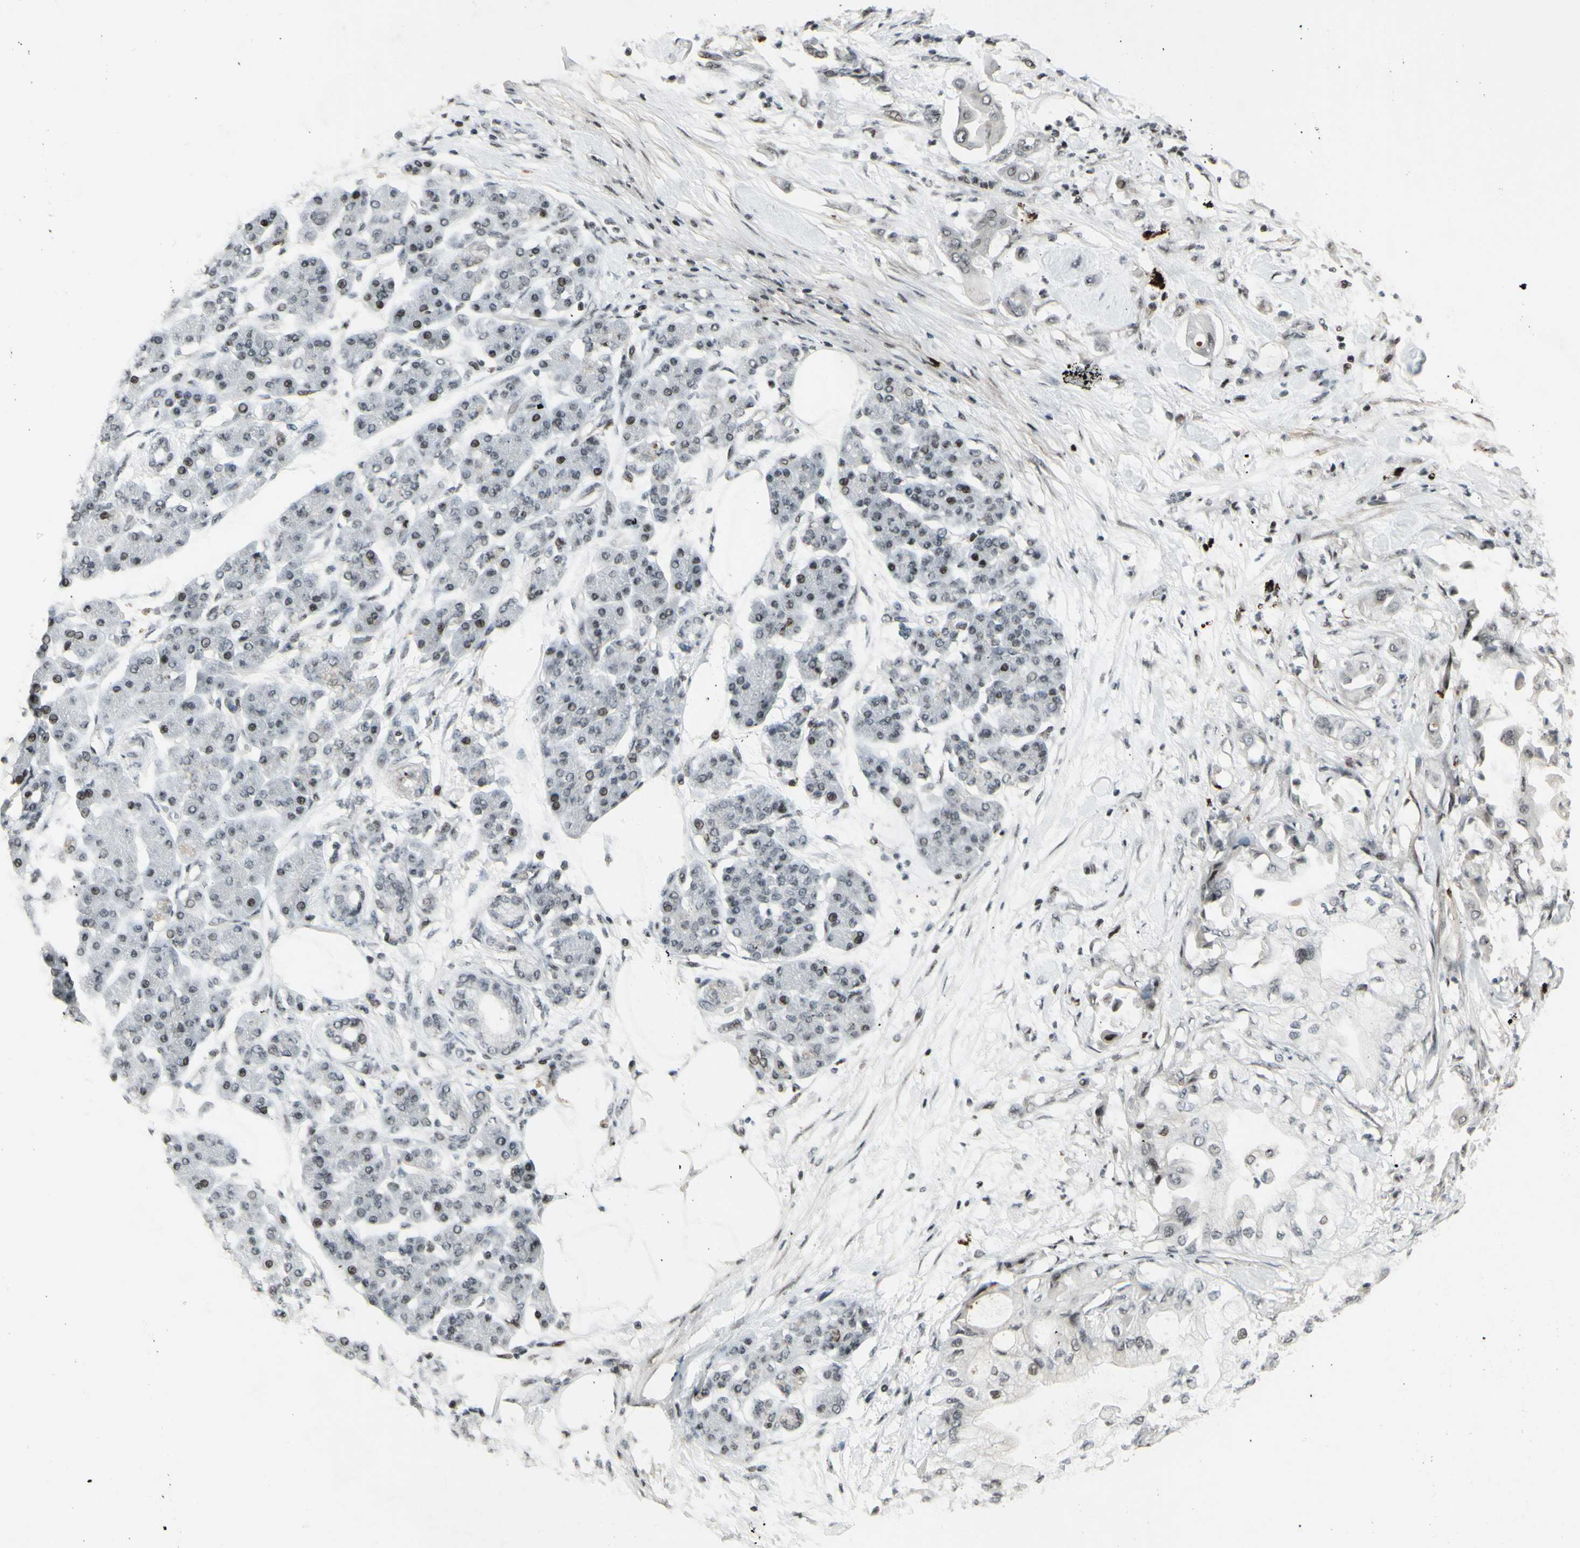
{"staining": {"intensity": "negative", "quantity": "none", "location": "none"}, "tissue": "pancreatic cancer", "cell_type": "Tumor cells", "image_type": "cancer", "snomed": [{"axis": "morphology", "description": "Adenocarcinoma, NOS"}, {"axis": "morphology", "description": "Adenocarcinoma, metastatic, NOS"}, {"axis": "topography", "description": "Lymph node"}, {"axis": "topography", "description": "Pancreas"}, {"axis": "topography", "description": "Duodenum"}], "caption": "Tumor cells are negative for protein expression in human pancreatic cancer.", "gene": "SUPT6H", "patient": {"sex": "female", "age": 64}}